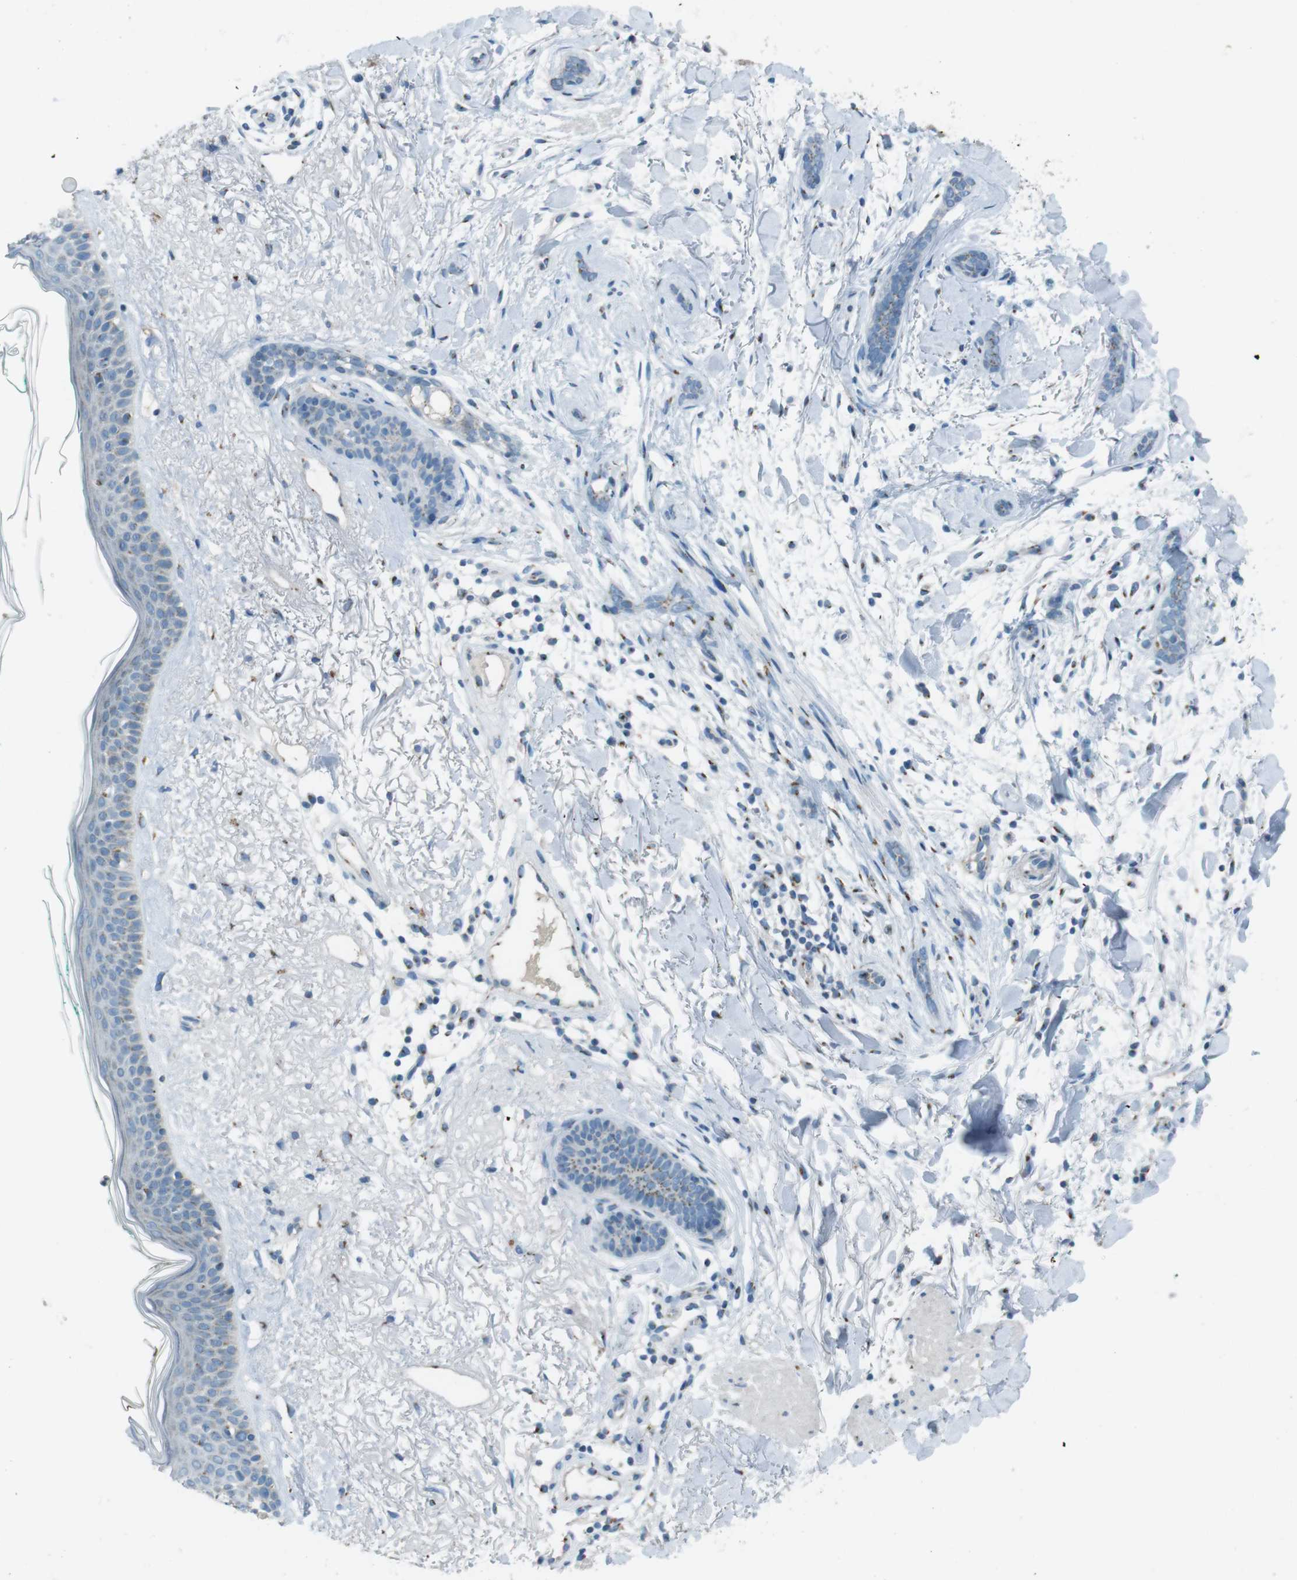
{"staining": {"intensity": "weak", "quantity": "25%-75%", "location": "cytoplasmic/membranous"}, "tissue": "skin cancer", "cell_type": "Tumor cells", "image_type": "cancer", "snomed": [{"axis": "morphology", "description": "Basal cell carcinoma"}, {"axis": "morphology", "description": "Adnexal tumor, benign"}, {"axis": "topography", "description": "Skin"}], "caption": "Immunohistochemistry of skin benign adnexal tumor reveals low levels of weak cytoplasmic/membranous positivity in approximately 25%-75% of tumor cells.", "gene": "TXNDC15", "patient": {"sex": "female", "age": 42}}